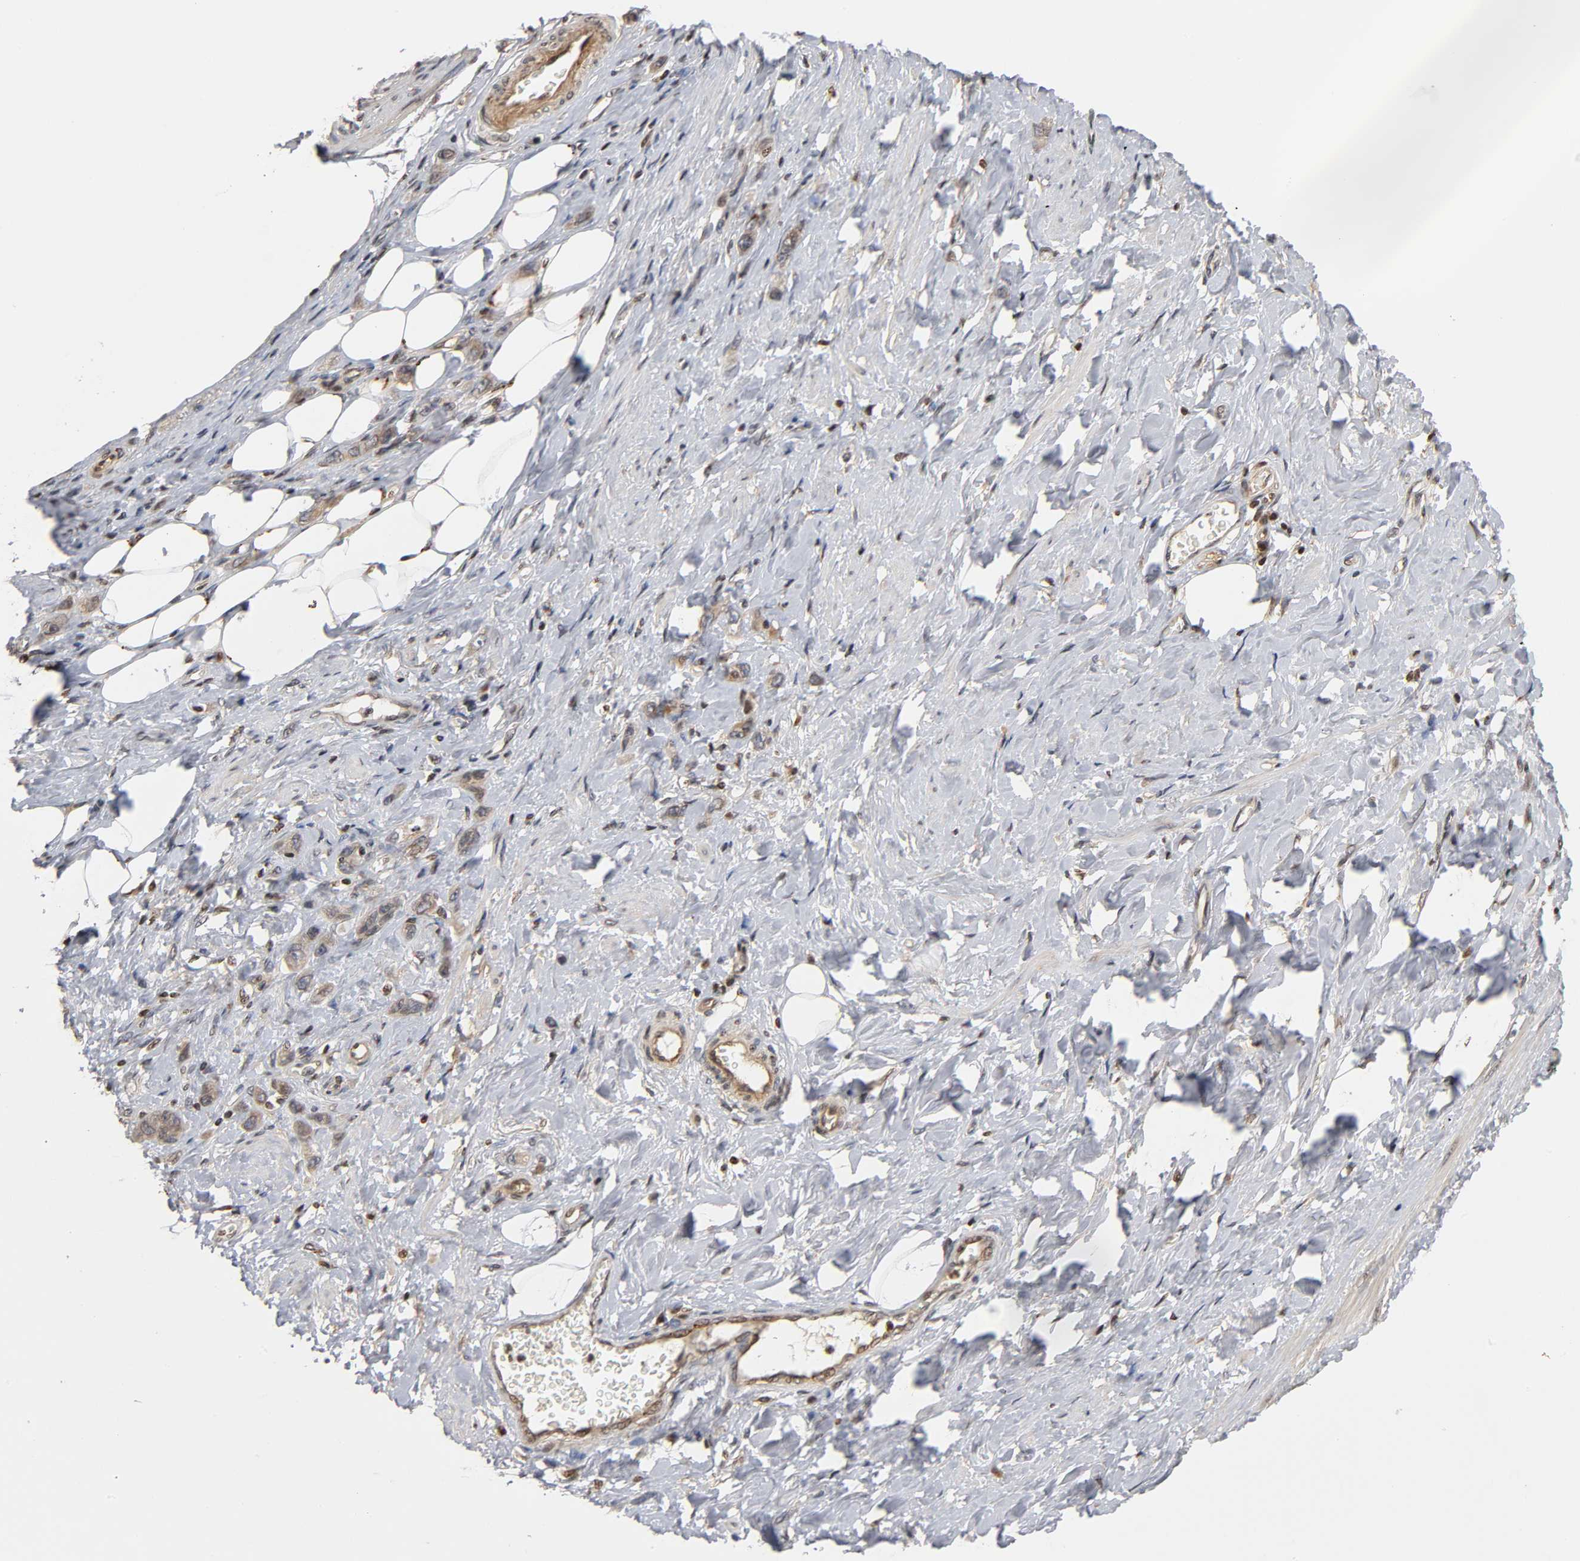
{"staining": {"intensity": "weak", "quantity": ">75%", "location": "cytoplasmic/membranous"}, "tissue": "stomach cancer", "cell_type": "Tumor cells", "image_type": "cancer", "snomed": [{"axis": "morphology", "description": "Adenocarcinoma, NOS"}, {"axis": "topography", "description": "Stomach"}], "caption": "Immunohistochemistry (IHC) histopathology image of neoplastic tissue: human adenocarcinoma (stomach) stained using immunohistochemistry (IHC) exhibits low levels of weak protein expression localized specifically in the cytoplasmic/membranous of tumor cells, appearing as a cytoplasmic/membranous brown color.", "gene": "ITGAV", "patient": {"sex": "male", "age": 82}}